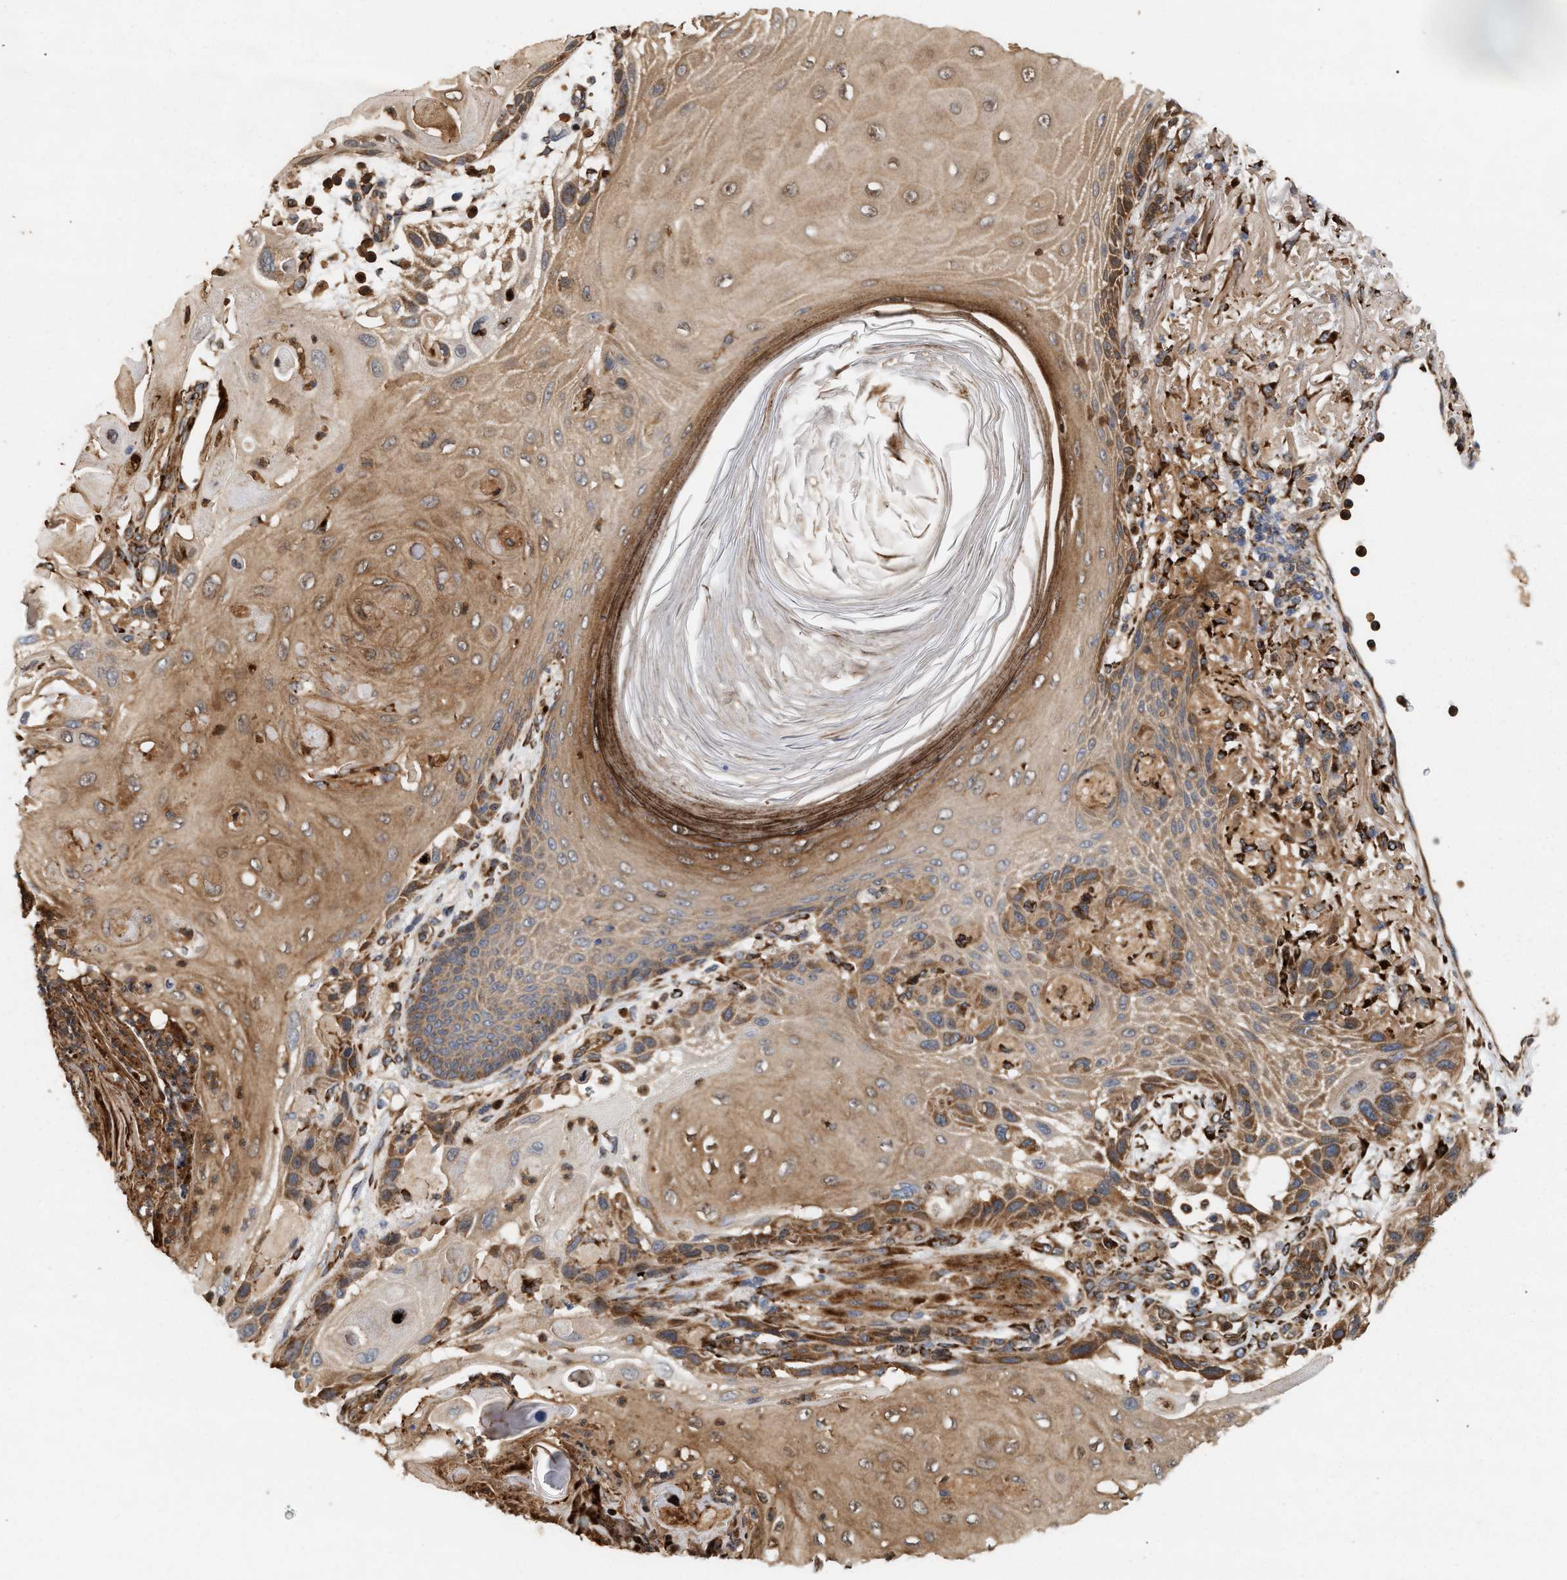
{"staining": {"intensity": "moderate", "quantity": ">75%", "location": "cytoplasmic/membranous"}, "tissue": "skin cancer", "cell_type": "Tumor cells", "image_type": "cancer", "snomed": [{"axis": "morphology", "description": "Squamous cell carcinoma, NOS"}, {"axis": "topography", "description": "Skin"}], "caption": "Skin cancer (squamous cell carcinoma) stained for a protein (brown) displays moderate cytoplasmic/membranous positive positivity in approximately >75% of tumor cells.", "gene": "PLCD1", "patient": {"sex": "female", "age": 77}}